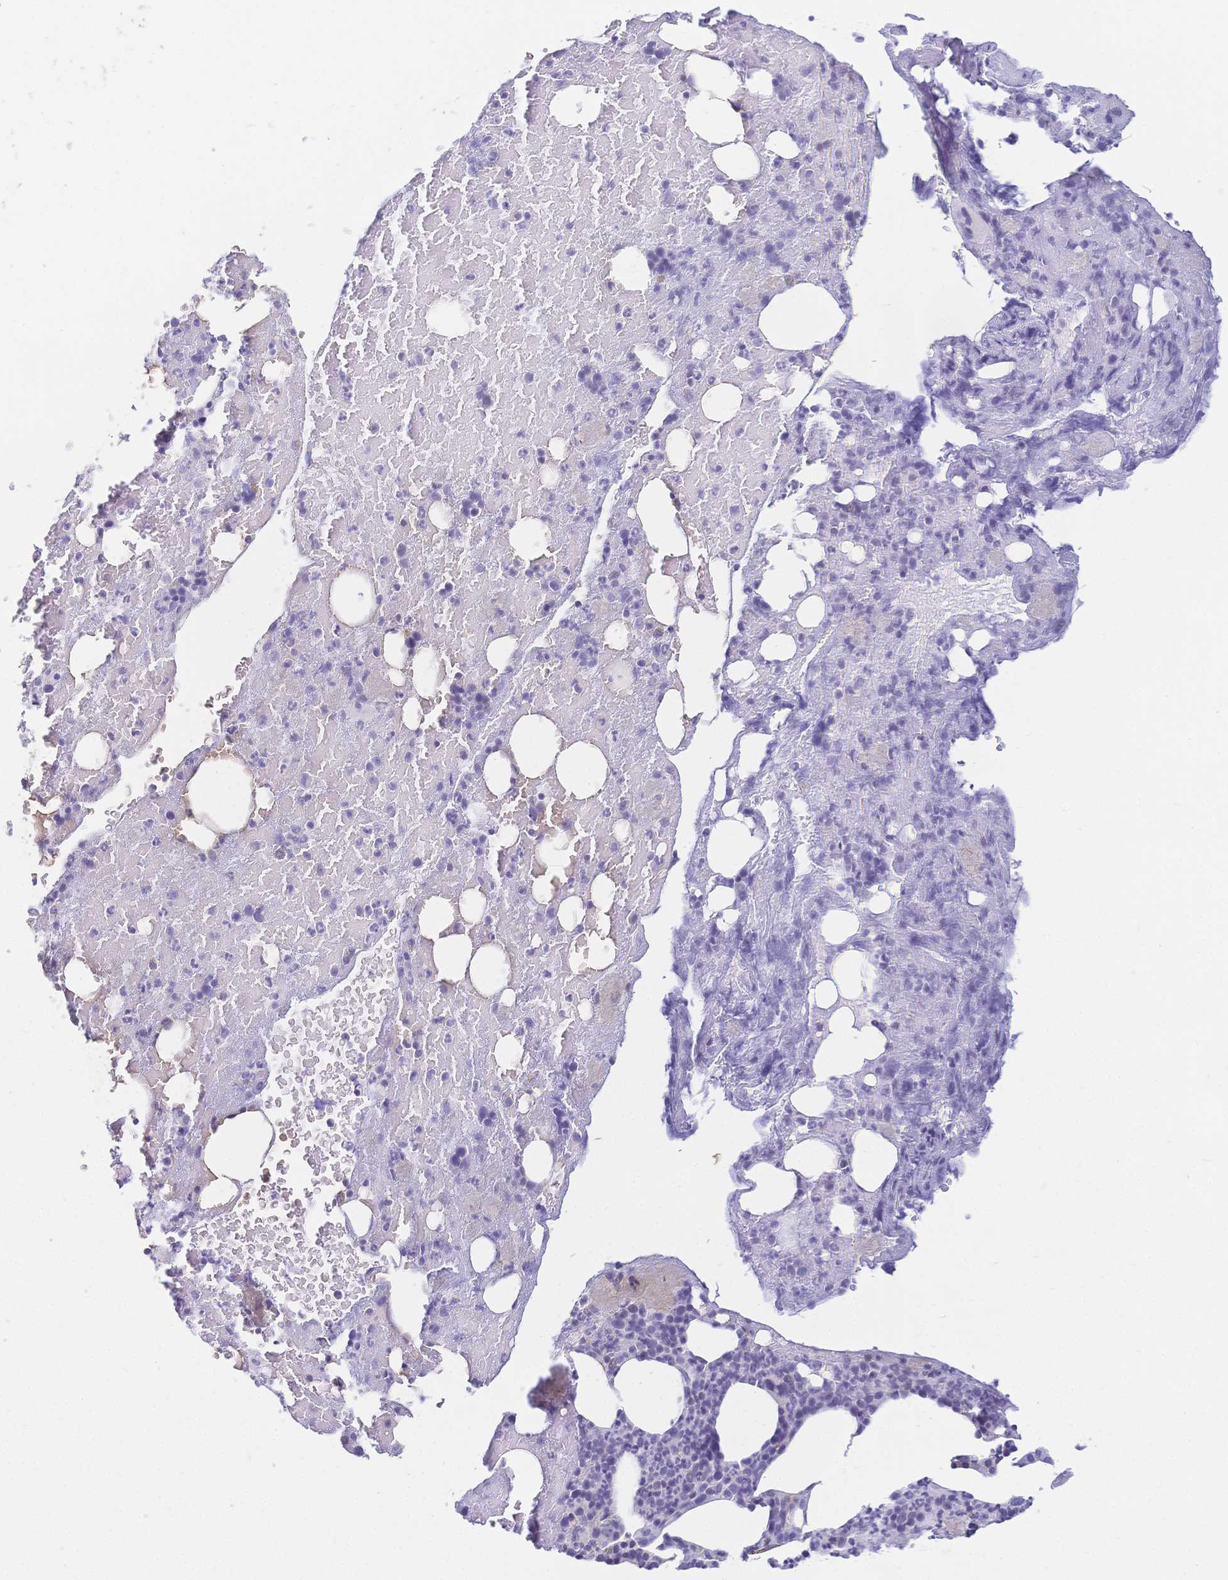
{"staining": {"intensity": "negative", "quantity": "none", "location": "none"}, "tissue": "bone marrow", "cell_type": "Hematopoietic cells", "image_type": "normal", "snomed": [{"axis": "morphology", "description": "Normal tissue, NOS"}, {"axis": "topography", "description": "Bone marrow"}], "caption": "Photomicrograph shows no protein staining in hematopoietic cells of normal bone marrow.", "gene": "CR2", "patient": {"sex": "female", "age": 59}}